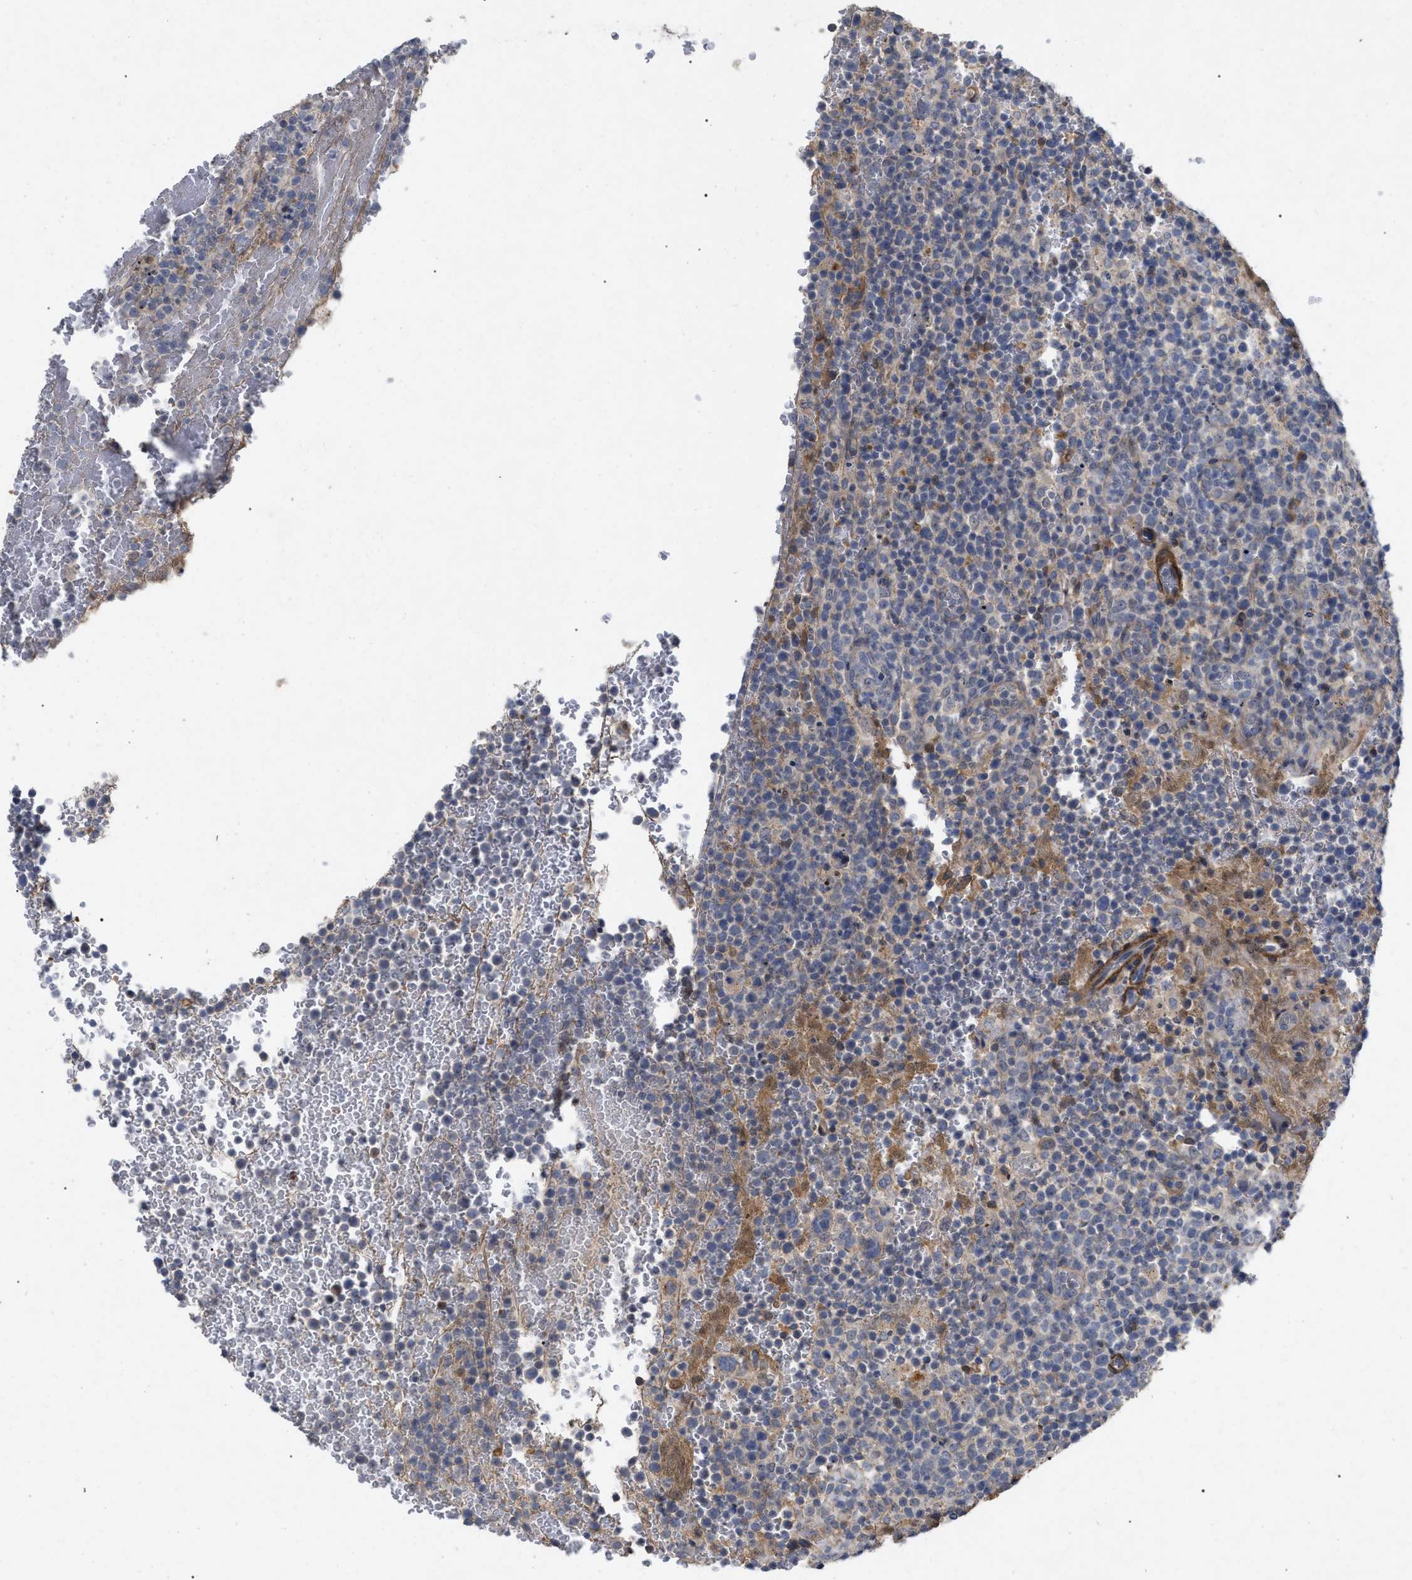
{"staining": {"intensity": "negative", "quantity": "none", "location": "none"}, "tissue": "lymphoma", "cell_type": "Tumor cells", "image_type": "cancer", "snomed": [{"axis": "morphology", "description": "Malignant lymphoma, non-Hodgkin's type, High grade"}, {"axis": "topography", "description": "Lymph node"}], "caption": "An IHC image of lymphoma is shown. There is no staining in tumor cells of lymphoma.", "gene": "ST6GALNAC6", "patient": {"sex": "male", "age": 61}}